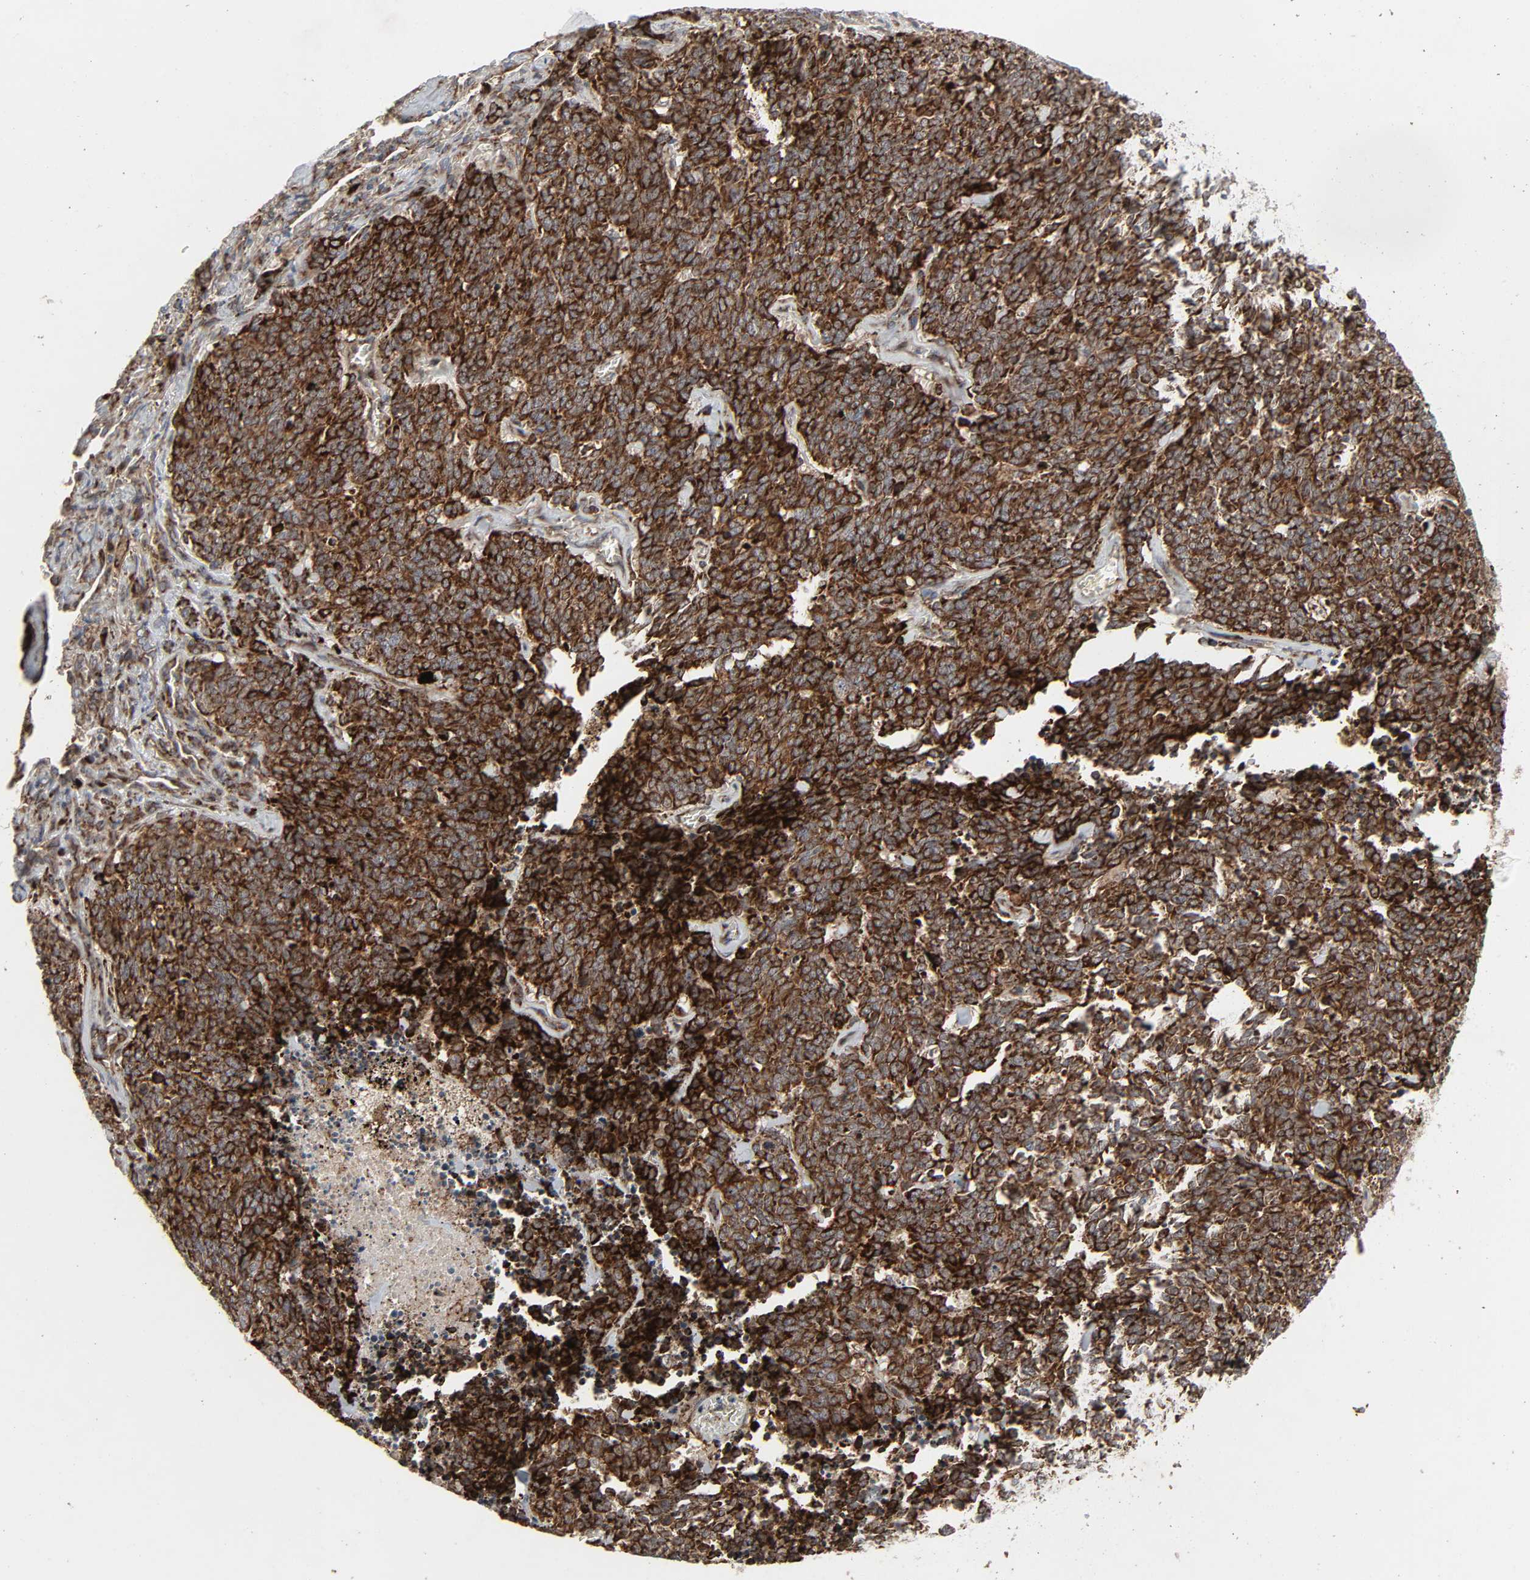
{"staining": {"intensity": "strong", "quantity": ">75%", "location": "cytoplasmic/membranous"}, "tissue": "lung cancer", "cell_type": "Tumor cells", "image_type": "cancer", "snomed": [{"axis": "morphology", "description": "Neoplasm, malignant, NOS"}, {"axis": "topography", "description": "Lung"}], "caption": "This micrograph displays immunohistochemistry (IHC) staining of human lung malignant neoplasm, with high strong cytoplasmic/membranous expression in approximately >75% of tumor cells.", "gene": "ADCY4", "patient": {"sex": "female", "age": 58}}